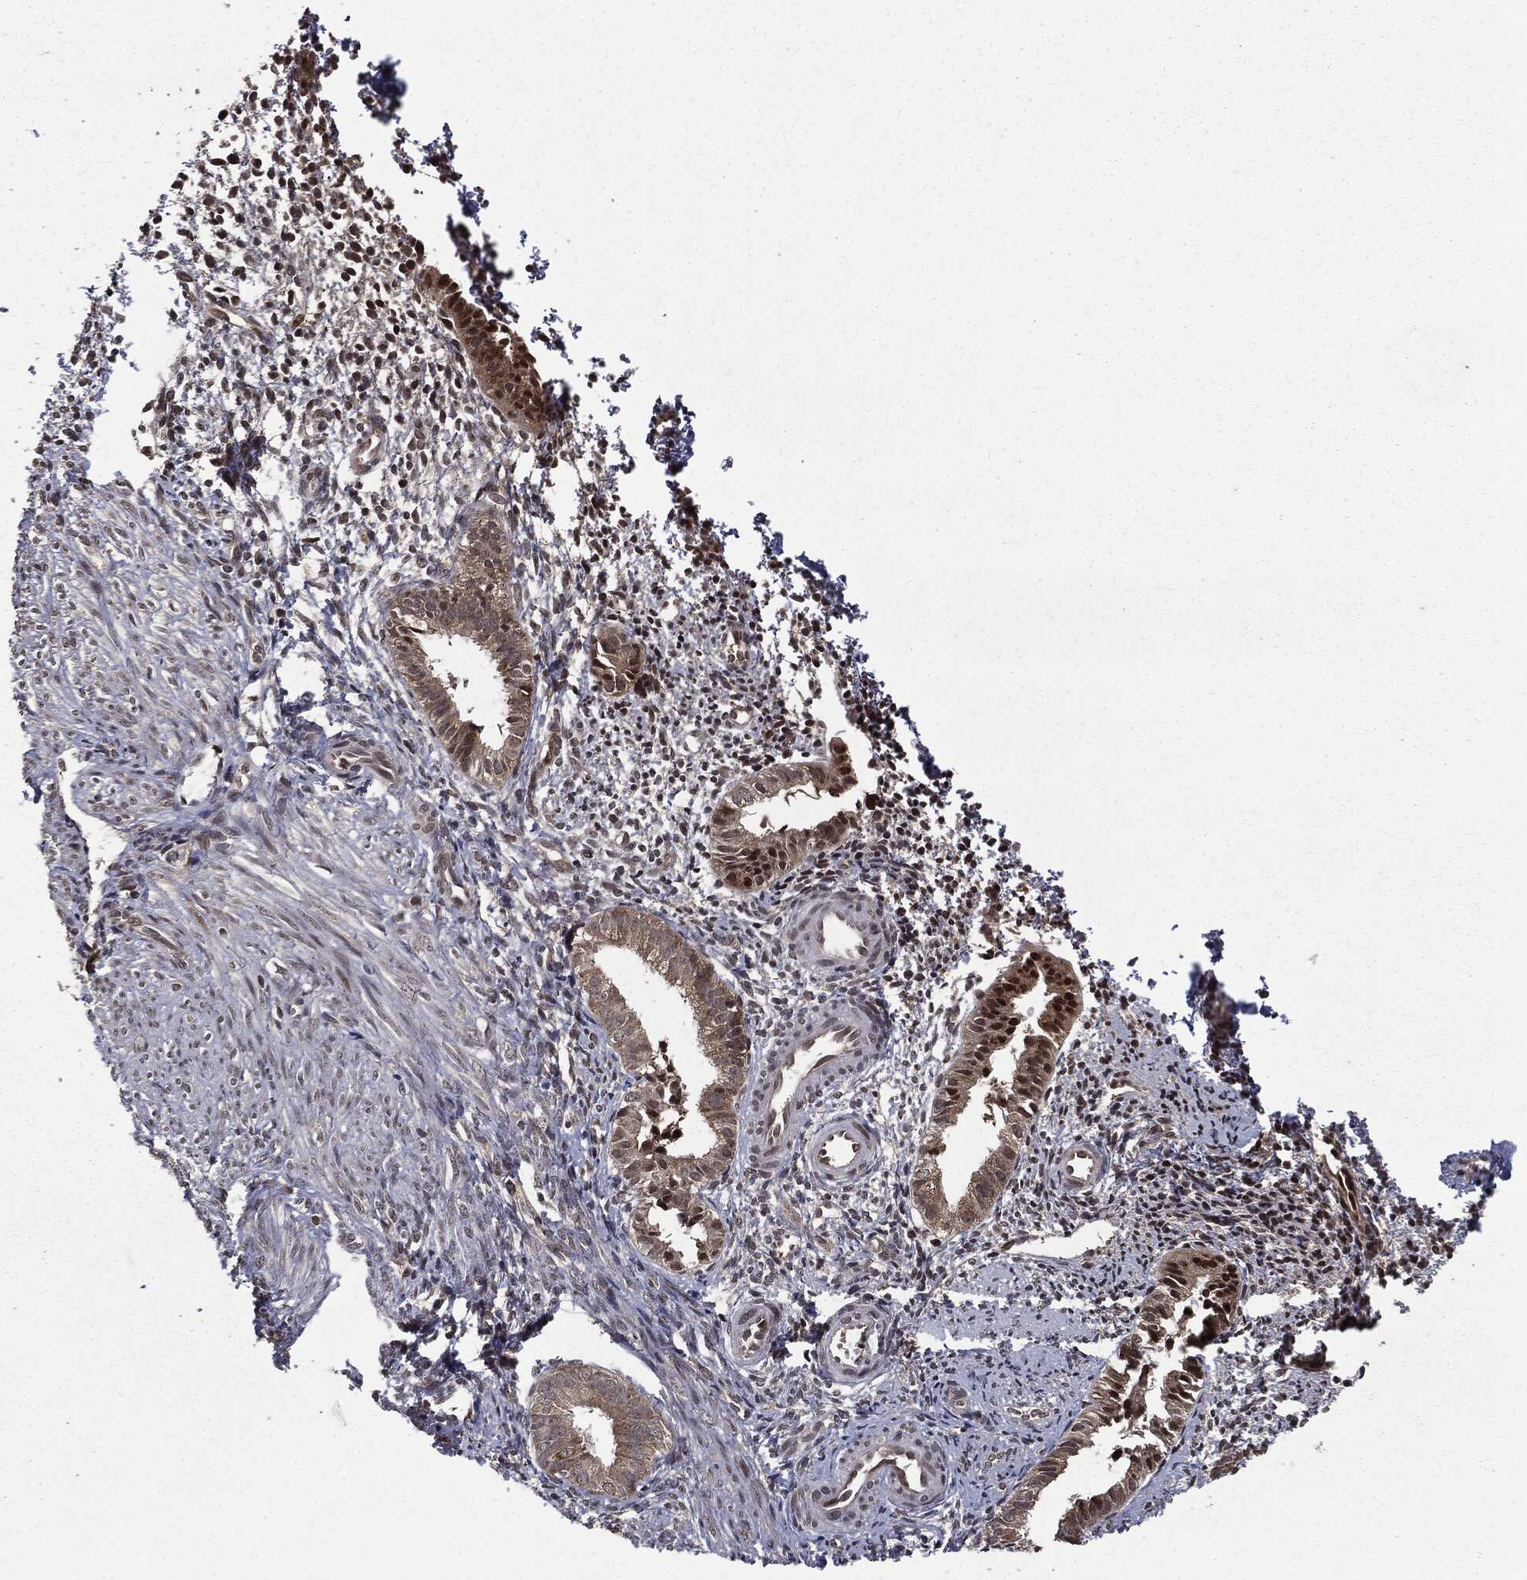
{"staining": {"intensity": "strong", "quantity": "<25%", "location": "nuclear"}, "tissue": "endometrium", "cell_type": "Cells in endometrial stroma", "image_type": "normal", "snomed": [{"axis": "morphology", "description": "Normal tissue, NOS"}, {"axis": "topography", "description": "Endometrium"}], "caption": "Immunohistochemistry (DAB (3,3'-diaminobenzidine)) staining of normal endometrium reveals strong nuclear protein staining in about <25% of cells in endometrial stroma. The staining was performed using DAB to visualize the protein expression in brown, while the nuclei were stained in blue with hematoxylin (Magnification: 20x).", "gene": "STAU2", "patient": {"sex": "female", "age": 47}}